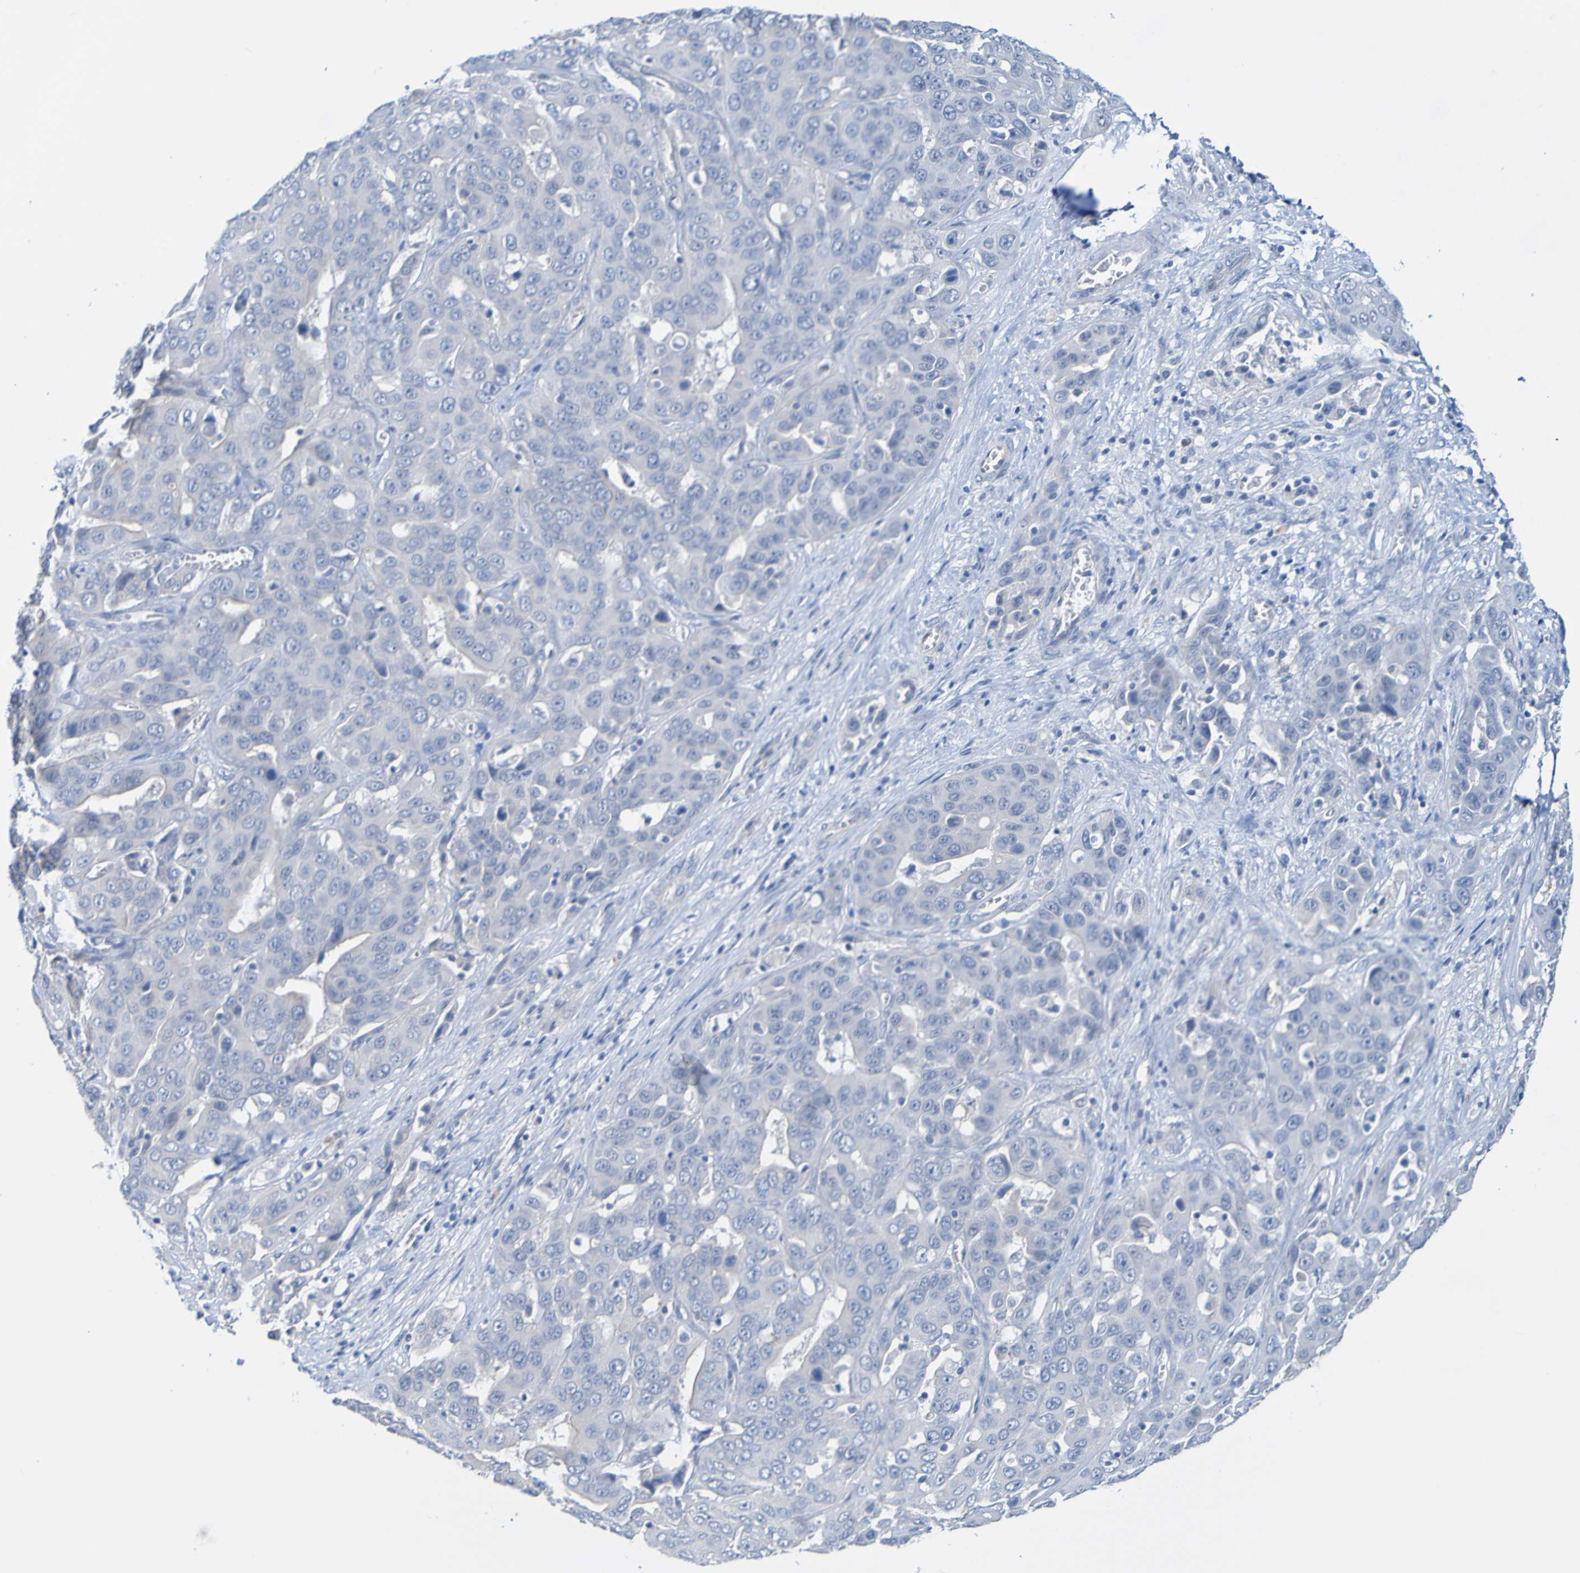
{"staining": {"intensity": "negative", "quantity": "none", "location": "none"}, "tissue": "liver cancer", "cell_type": "Tumor cells", "image_type": "cancer", "snomed": [{"axis": "morphology", "description": "Cholangiocarcinoma"}, {"axis": "topography", "description": "Liver"}], "caption": "A high-resolution image shows immunohistochemistry (IHC) staining of liver cancer (cholangiocarcinoma), which reveals no significant expression in tumor cells.", "gene": "ACMSD", "patient": {"sex": "female", "age": 52}}